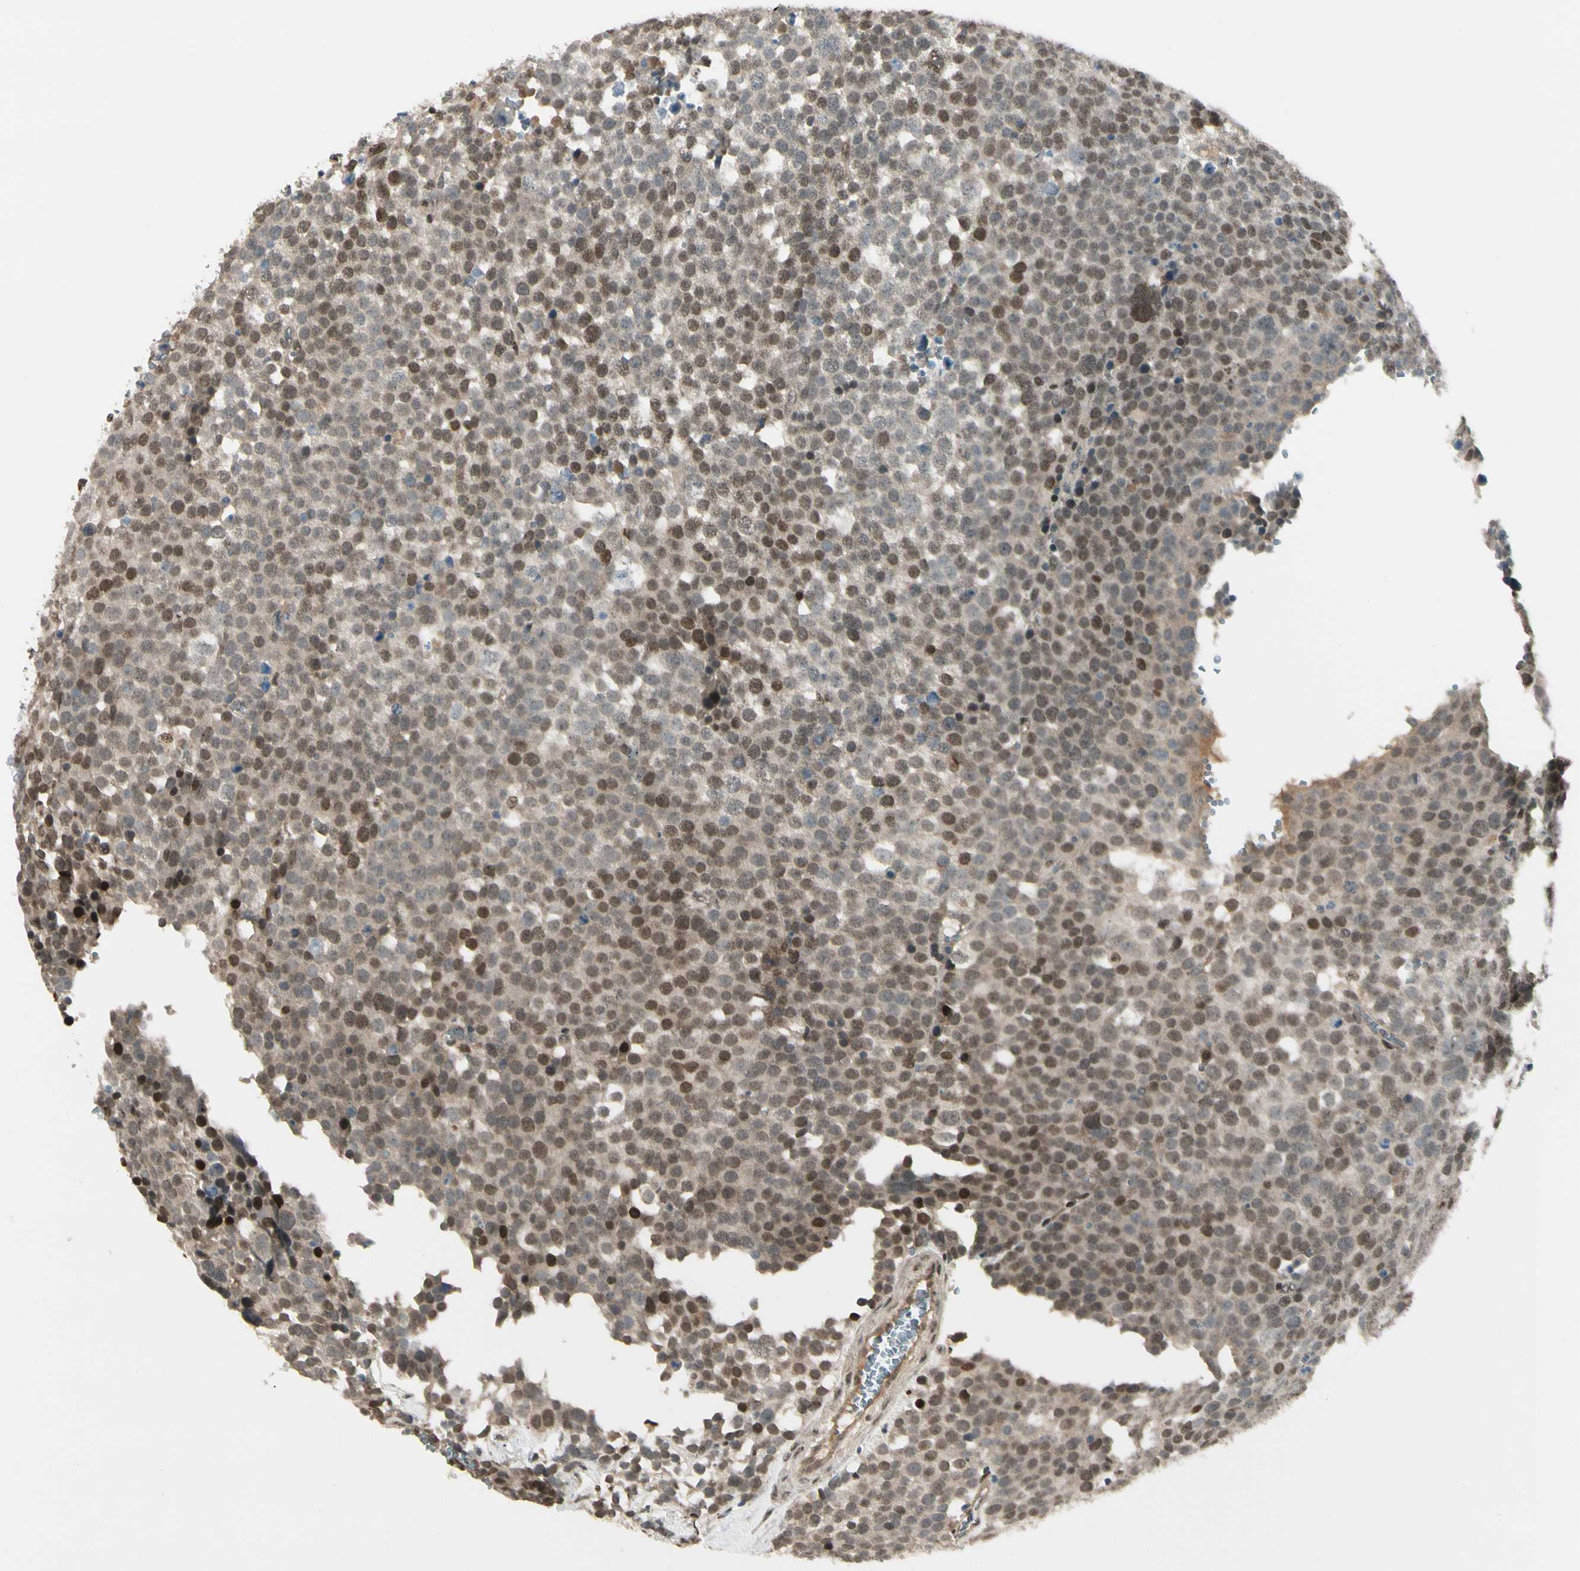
{"staining": {"intensity": "moderate", "quantity": ">75%", "location": "nuclear"}, "tissue": "testis cancer", "cell_type": "Tumor cells", "image_type": "cancer", "snomed": [{"axis": "morphology", "description": "Seminoma, NOS"}, {"axis": "topography", "description": "Testis"}], "caption": "DAB immunohistochemical staining of testis seminoma shows moderate nuclear protein expression in approximately >75% of tumor cells. The staining was performed using DAB, with brown indicating positive protein expression. Nuclei are stained blue with hematoxylin.", "gene": "GTF3A", "patient": {"sex": "male", "age": 71}}